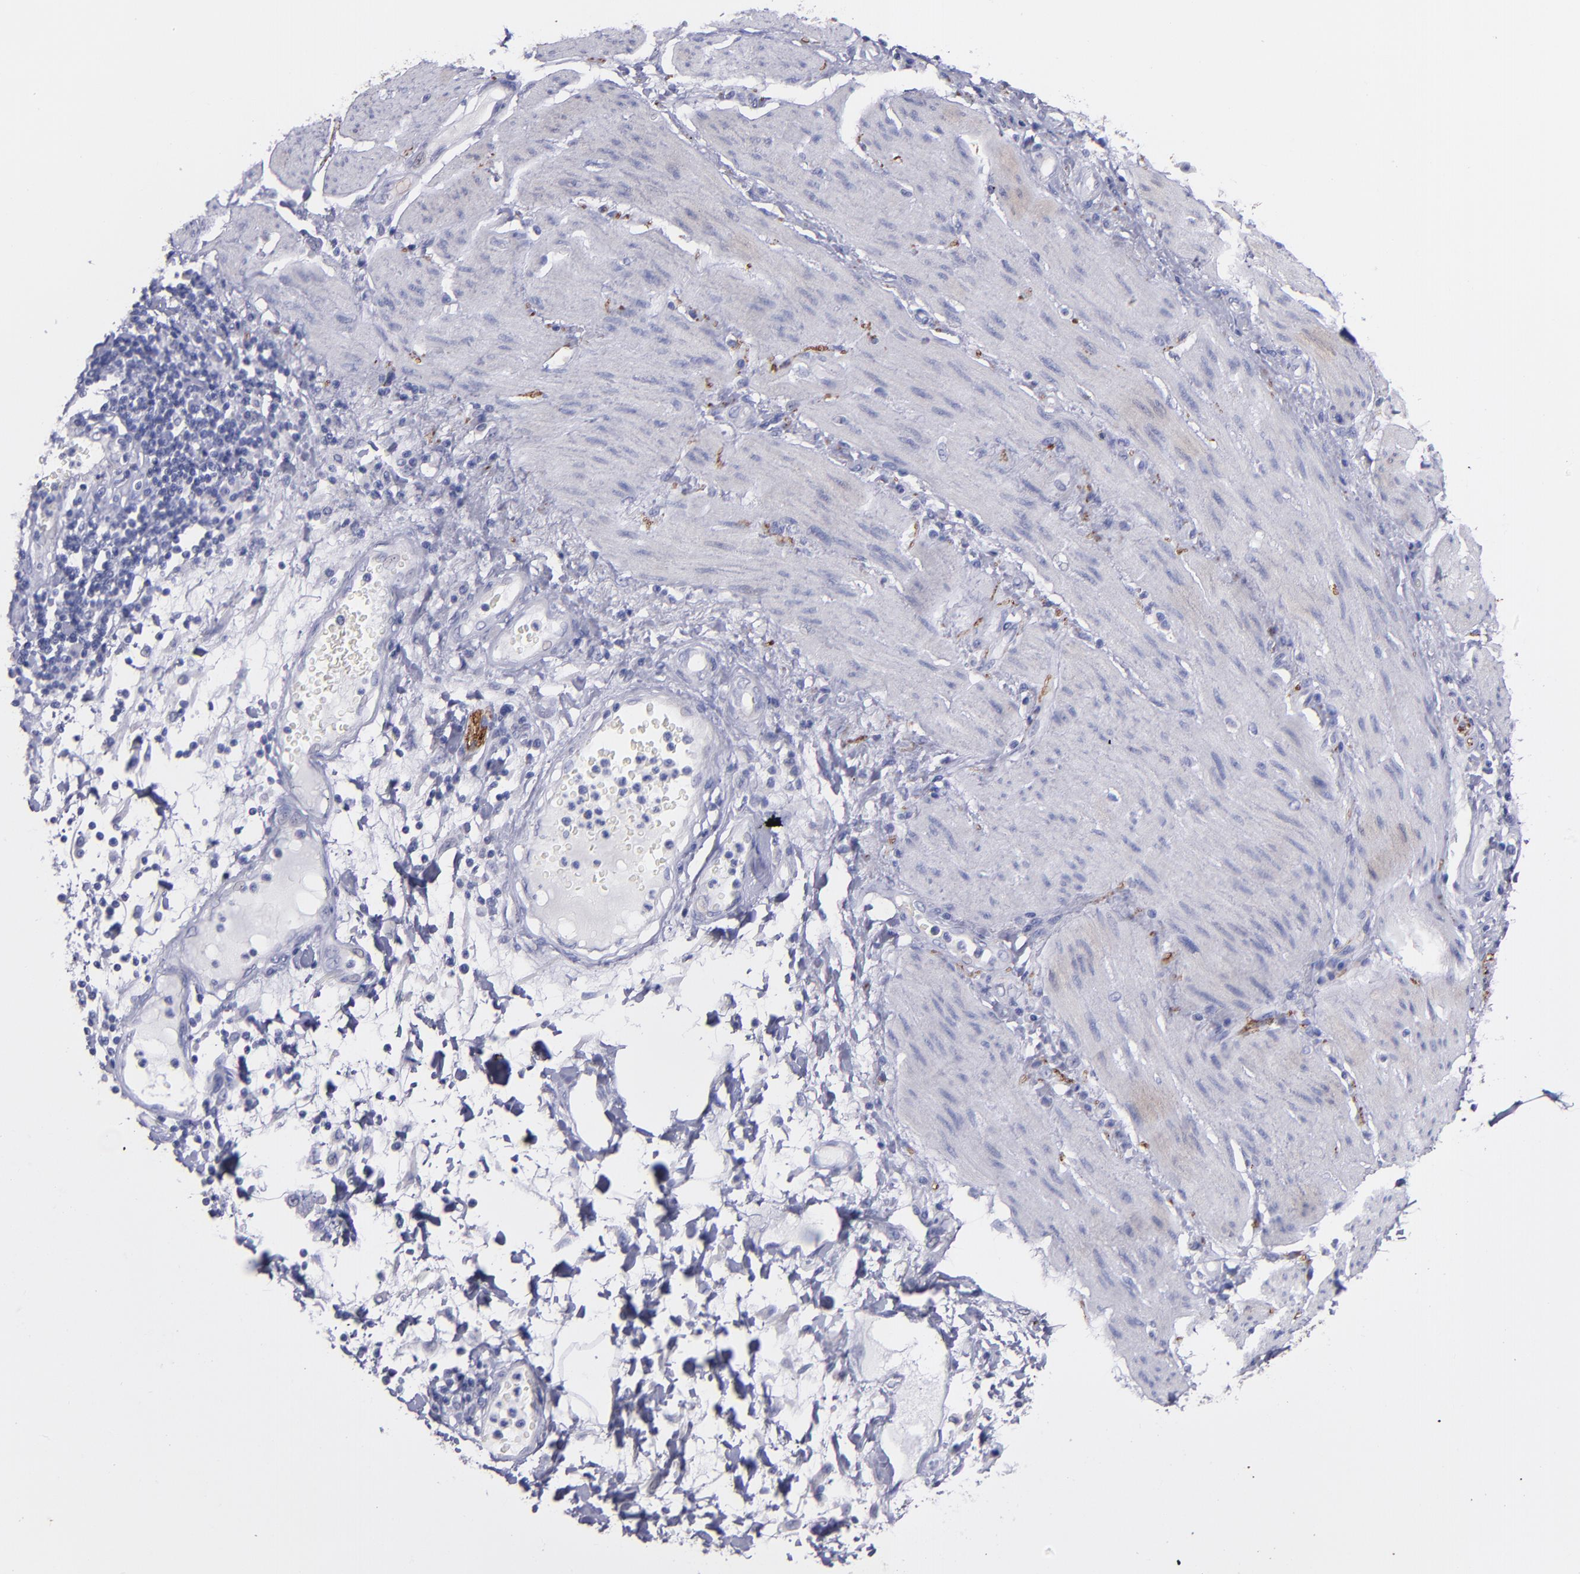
{"staining": {"intensity": "negative", "quantity": "none", "location": "none"}, "tissue": "stomach cancer", "cell_type": "Tumor cells", "image_type": "cancer", "snomed": [{"axis": "morphology", "description": "Adenocarcinoma, NOS"}, {"axis": "topography", "description": "Pancreas"}, {"axis": "topography", "description": "Stomach, upper"}], "caption": "Tumor cells show no significant expression in adenocarcinoma (stomach).", "gene": "SNAP25", "patient": {"sex": "male", "age": 77}}